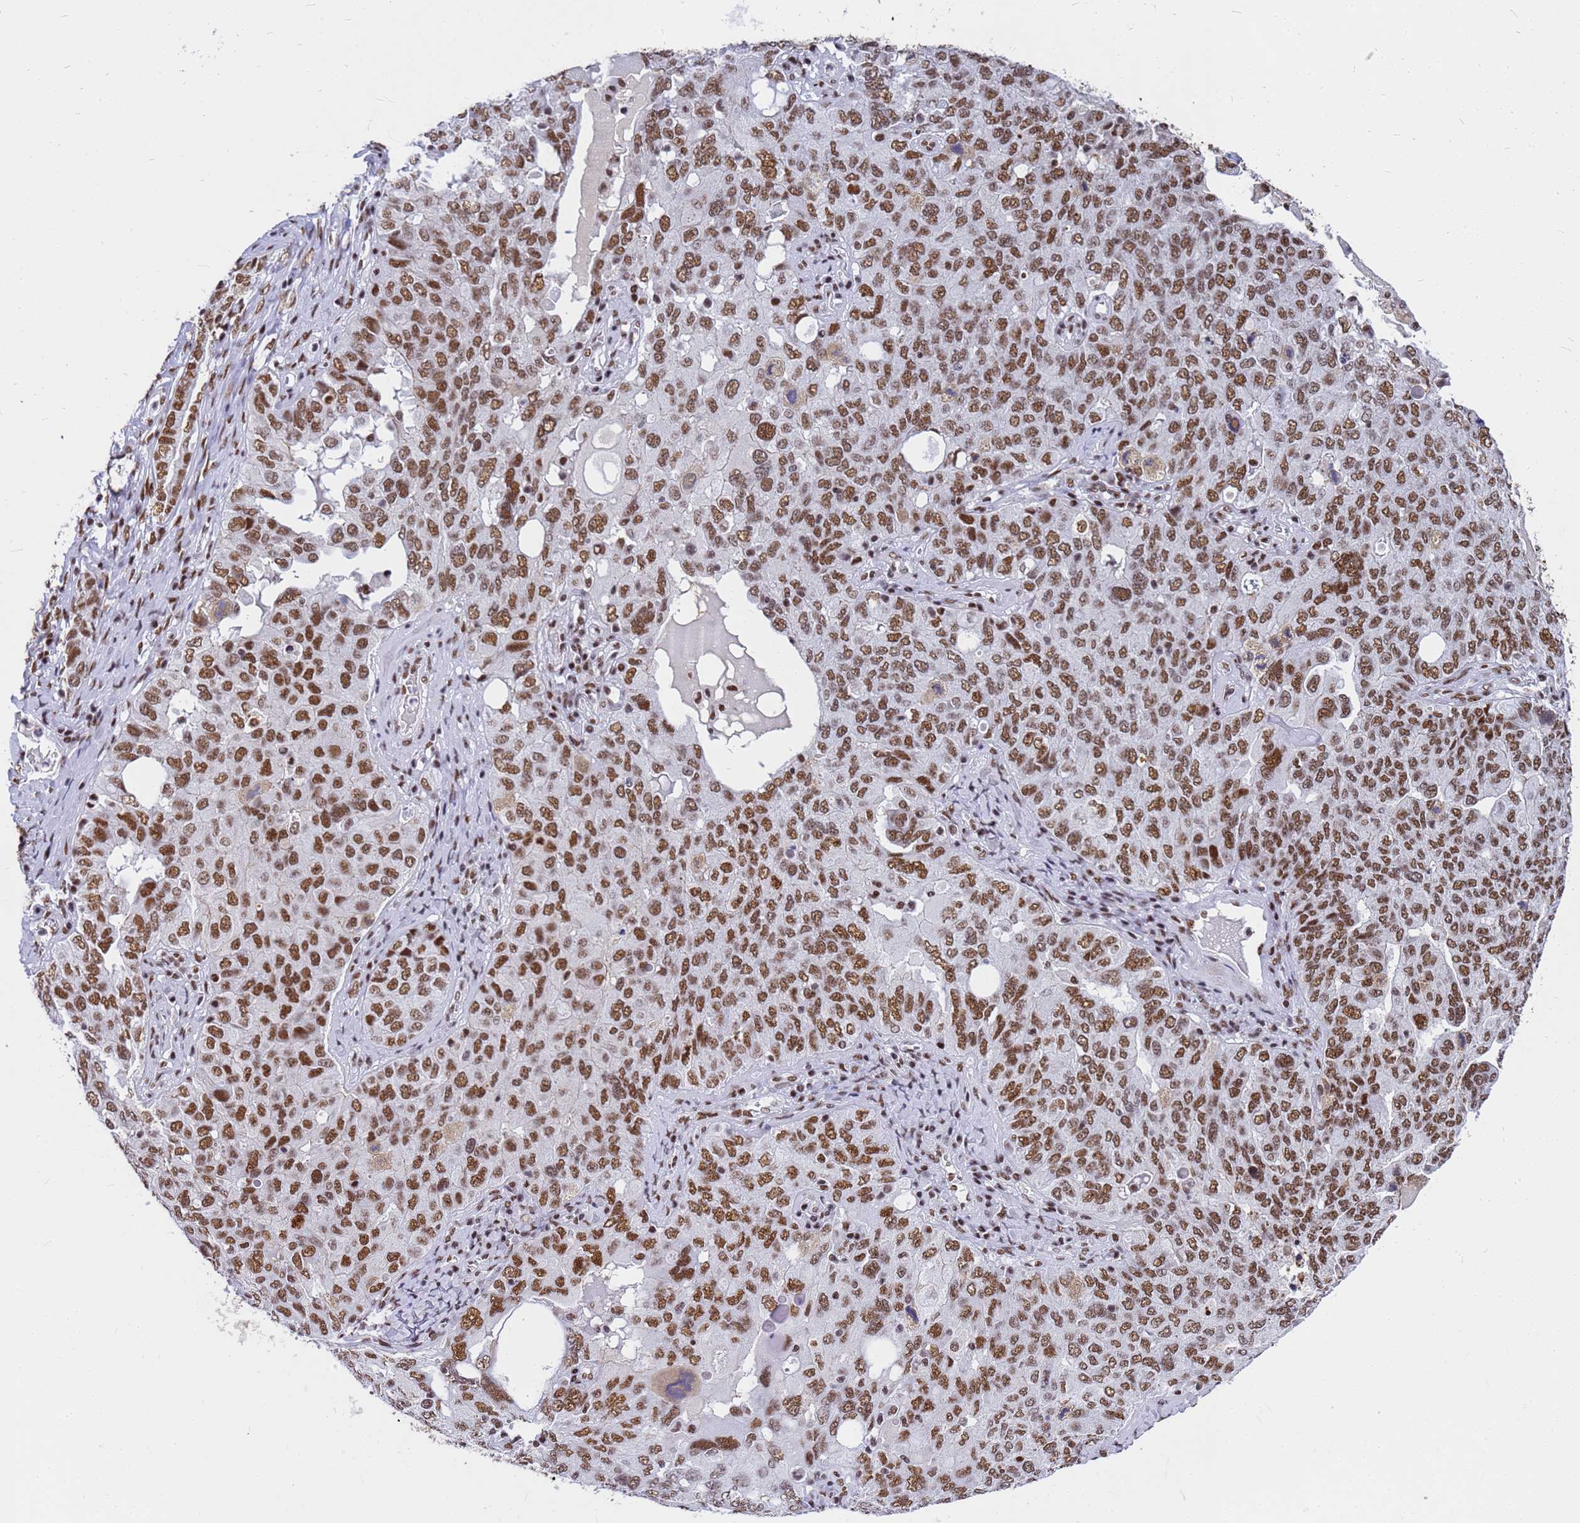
{"staining": {"intensity": "moderate", "quantity": ">75%", "location": "nuclear"}, "tissue": "ovarian cancer", "cell_type": "Tumor cells", "image_type": "cancer", "snomed": [{"axis": "morphology", "description": "Carcinoma, endometroid"}, {"axis": "topography", "description": "Ovary"}], "caption": "A micrograph of endometroid carcinoma (ovarian) stained for a protein shows moderate nuclear brown staining in tumor cells.", "gene": "SART3", "patient": {"sex": "female", "age": 62}}